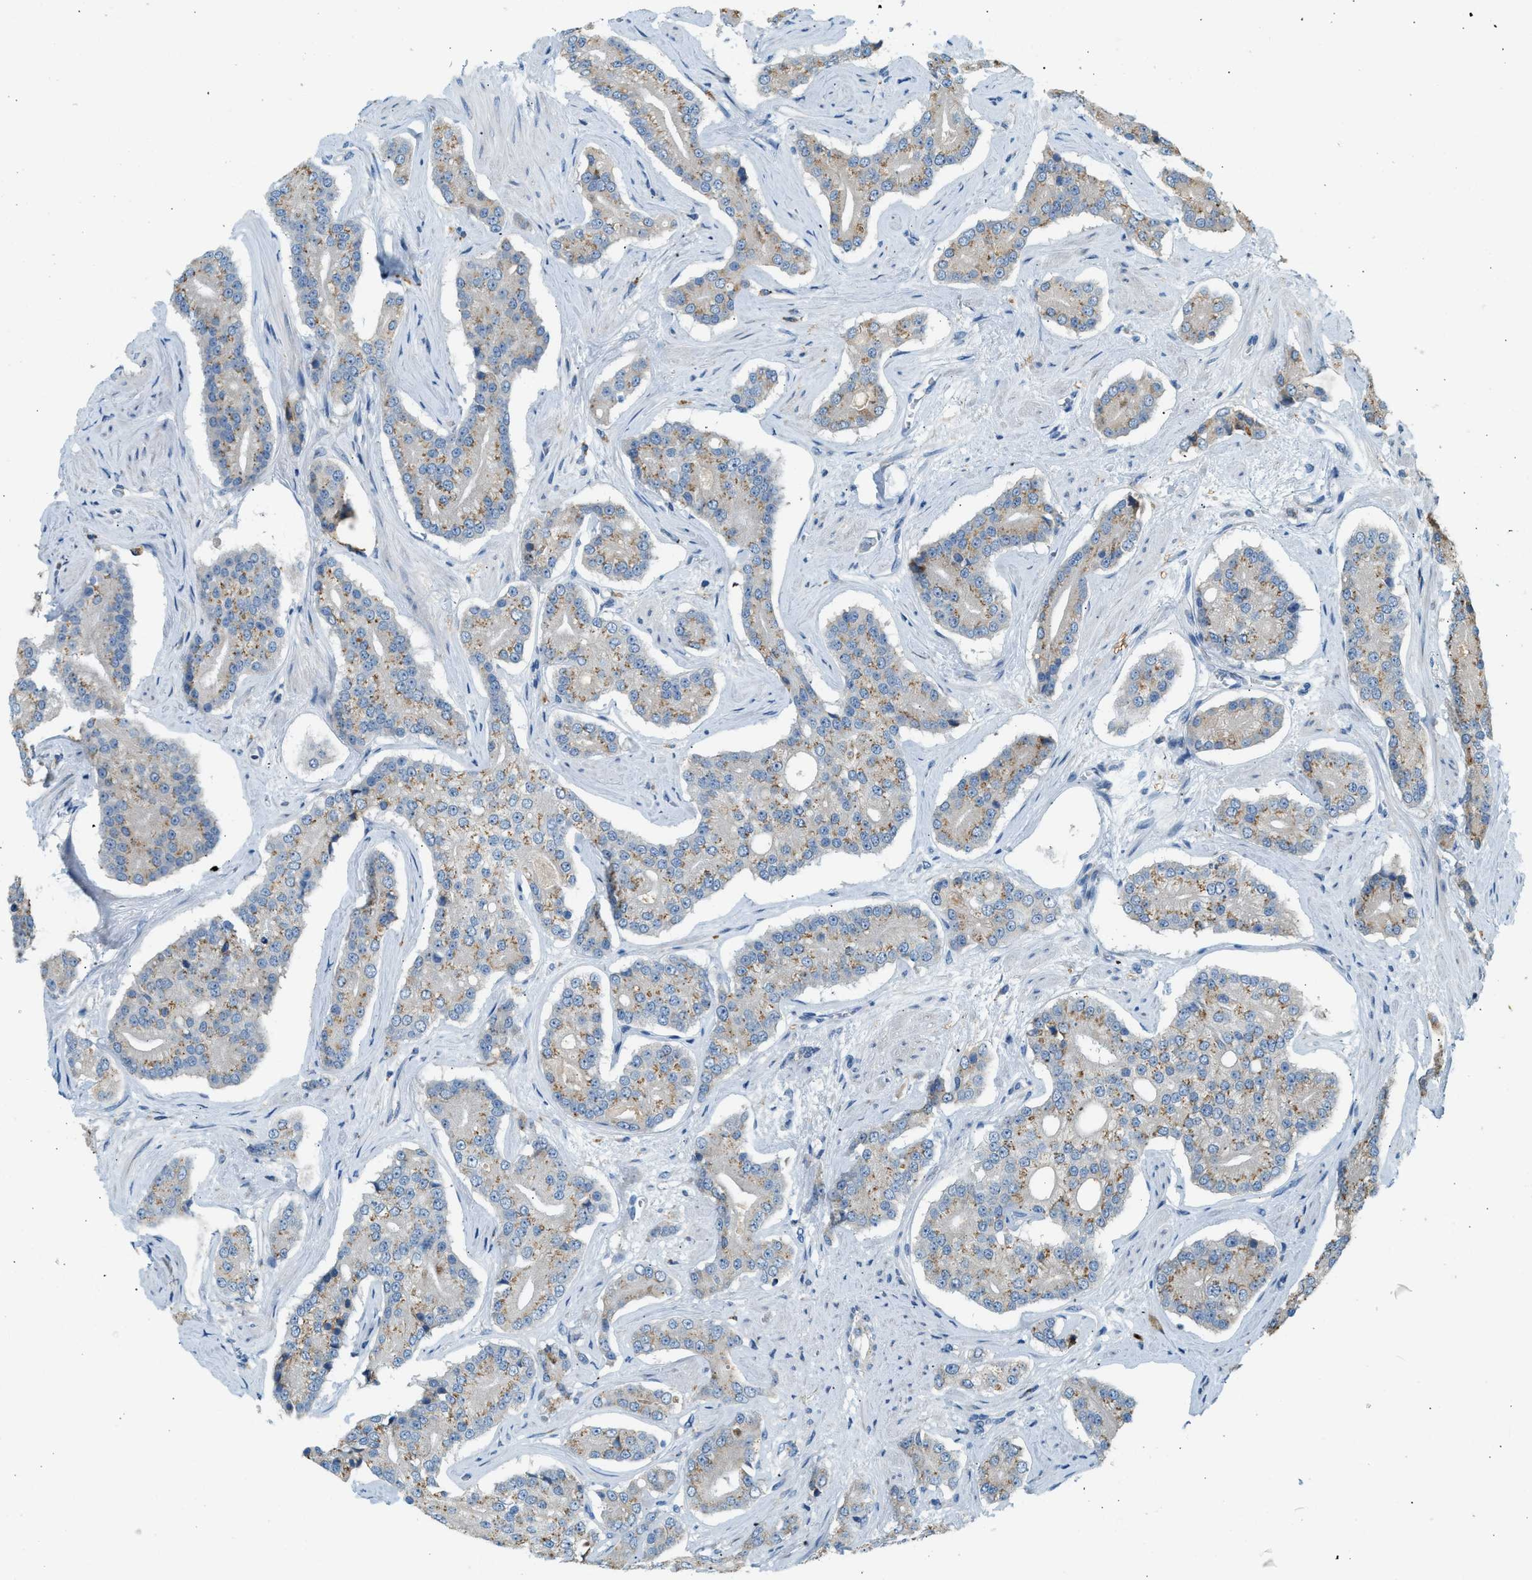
{"staining": {"intensity": "moderate", "quantity": ">75%", "location": "cytoplasmic/membranous"}, "tissue": "prostate cancer", "cell_type": "Tumor cells", "image_type": "cancer", "snomed": [{"axis": "morphology", "description": "Adenocarcinoma, High grade"}, {"axis": "topography", "description": "Prostate"}], "caption": "This is an image of immunohistochemistry staining of prostate cancer (adenocarcinoma (high-grade)), which shows moderate staining in the cytoplasmic/membranous of tumor cells.", "gene": "CTSB", "patient": {"sex": "male", "age": 71}}